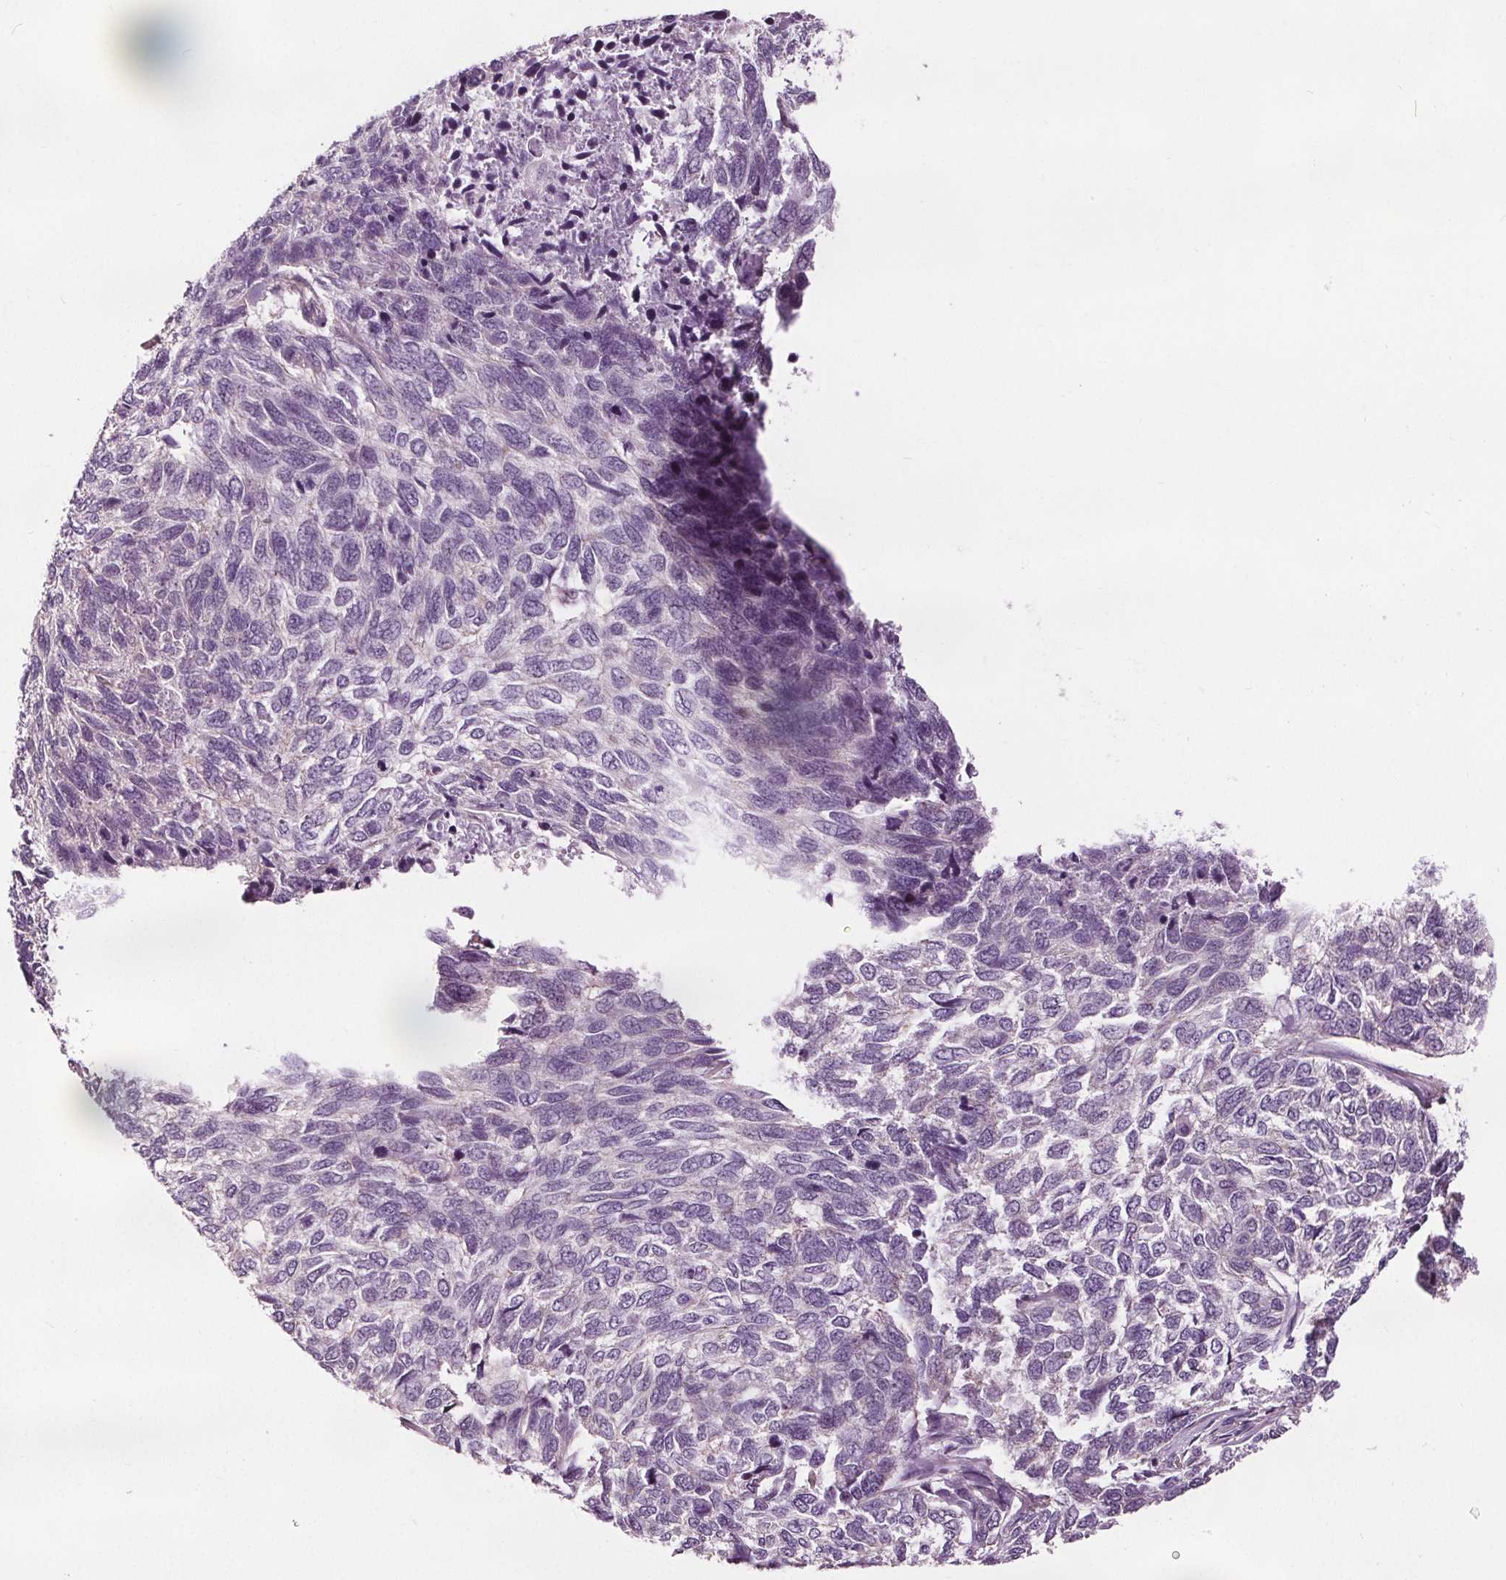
{"staining": {"intensity": "negative", "quantity": "none", "location": "none"}, "tissue": "skin cancer", "cell_type": "Tumor cells", "image_type": "cancer", "snomed": [{"axis": "morphology", "description": "Basal cell carcinoma"}, {"axis": "topography", "description": "Skin"}], "caption": "This is an IHC micrograph of basal cell carcinoma (skin). There is no positivity in tumor cells.", "gene": "RASA1", "patient": {"sex": "female", "age": 65}}